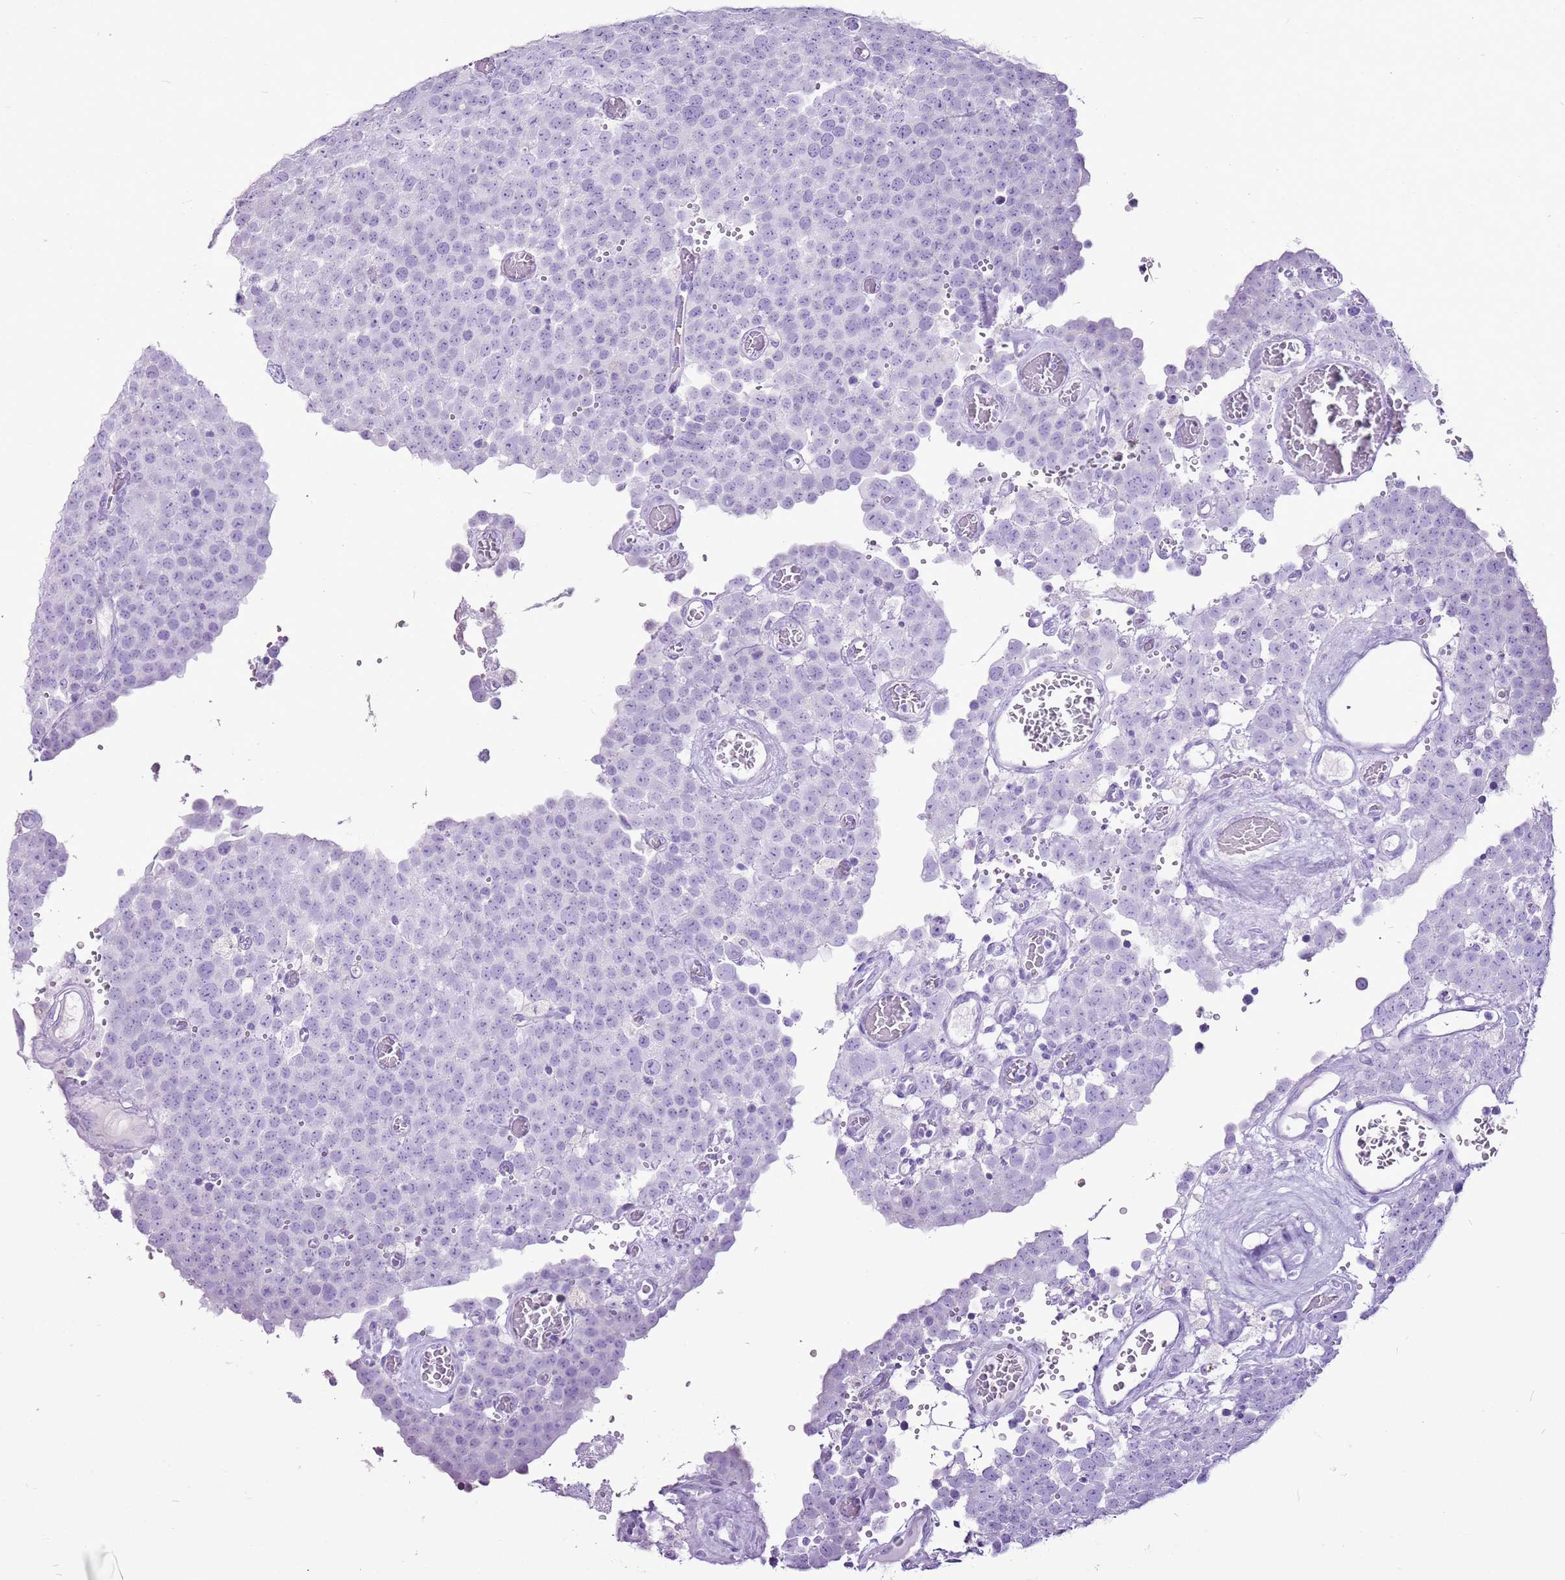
{"staining": {"intensity": "negative", "quantity": "none", "location": "none"}, "tissue": "testis cancer", "cell_type": "Tumor cells", "image_type": "cancer", "snomed": [{"axis": "morphology", "description": "Normal tissue, NOS"}, {"axis": "morphology", "description": "Seminoma, NOS"}, {"axis": "topography", "description": "Testis"}], "caption": "Testis seminoma was stained to show a protein in brown. There is no significant expression in tumor cells.", "gene": "CNFN", "patient": {"sex": "male", "age": 71}}